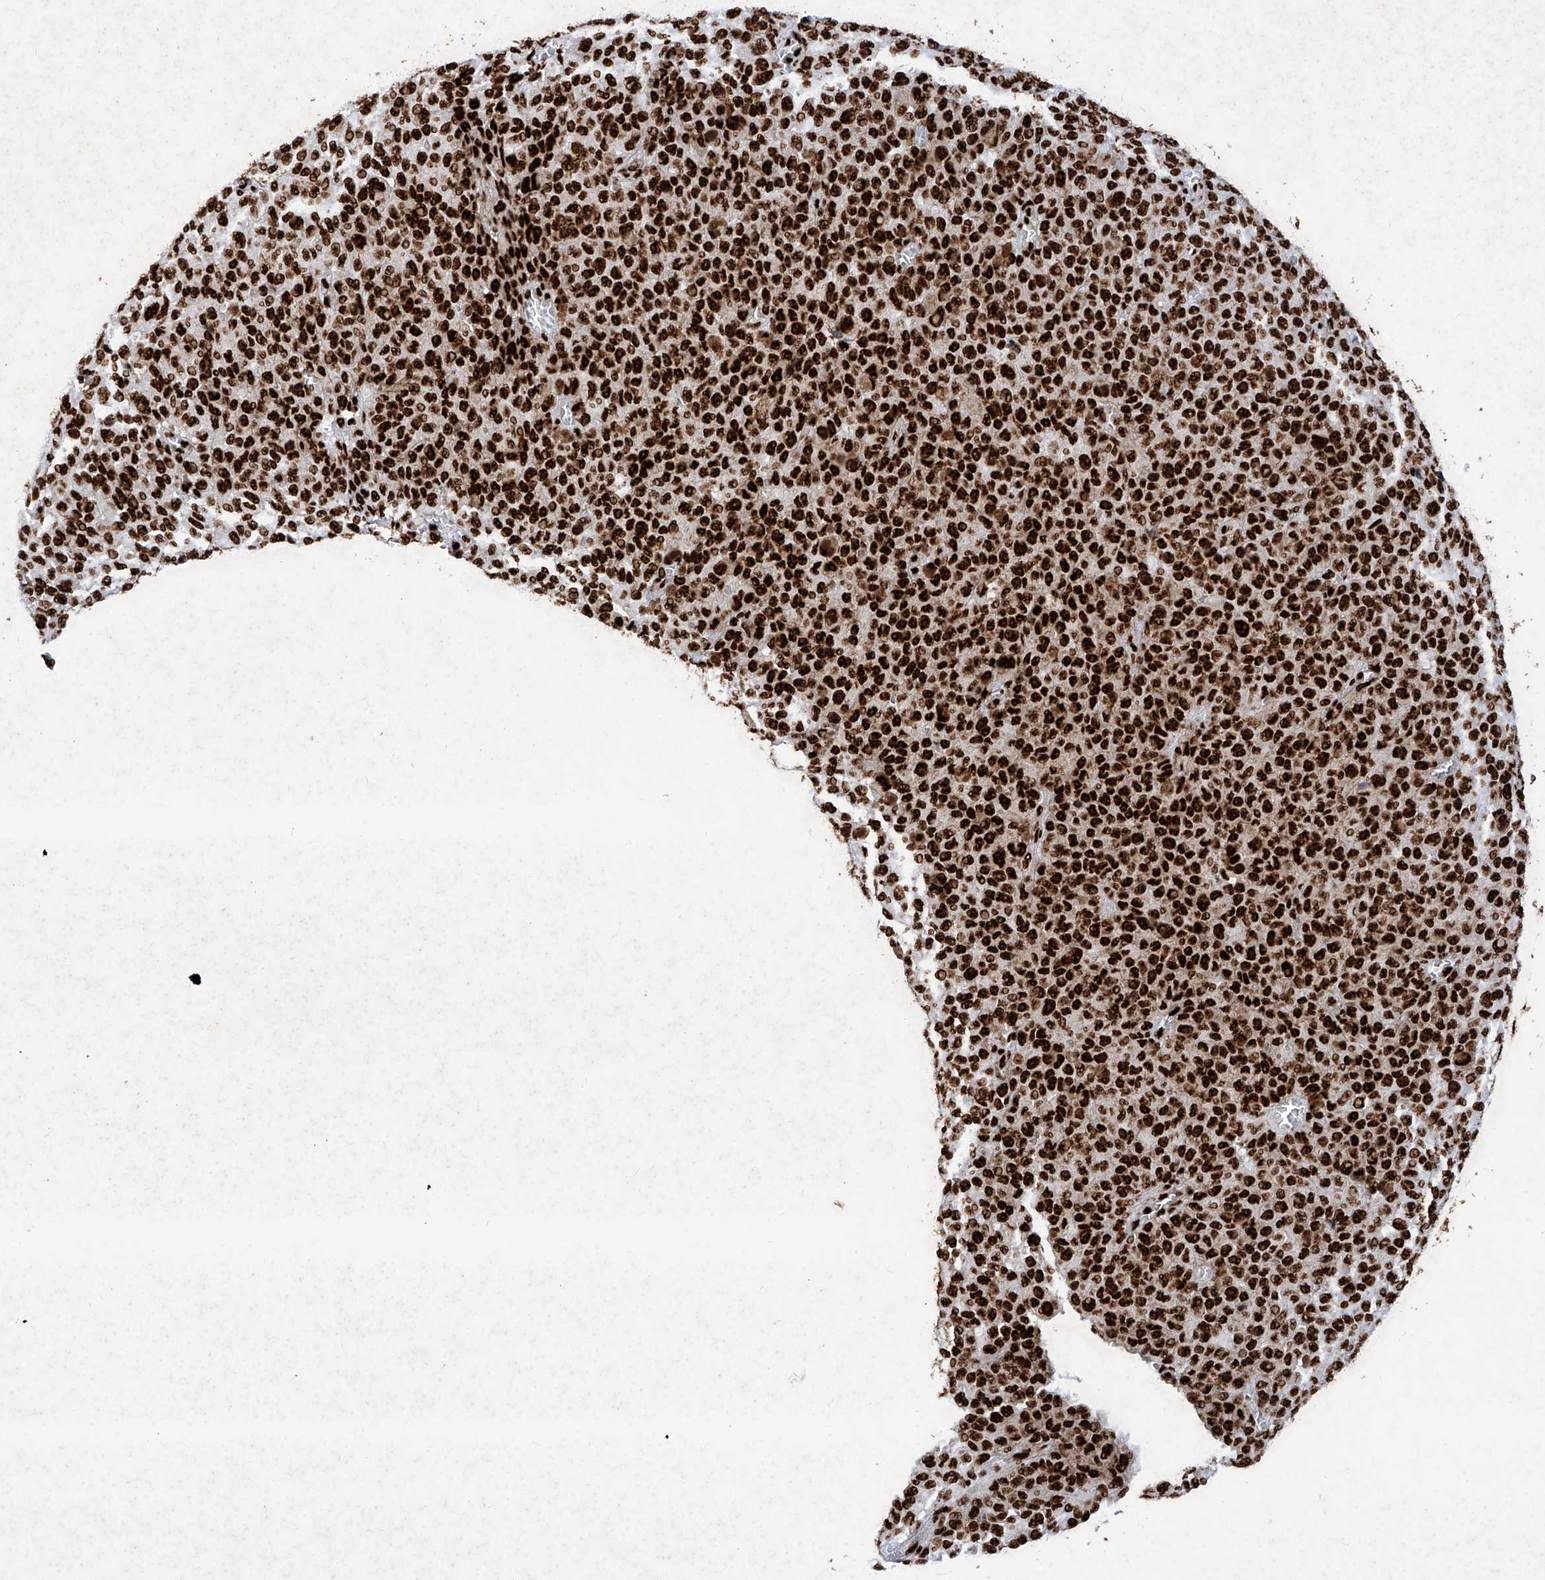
{"staining": {"intensity": "strong", "quantity": ">75%", "location": "nuclear"}, "tissue": "melanoma", "cell_type": "Tumor cells", "image_type": "cancer", "snomed": [{"axis": "morphology", "description": "Malignant melanoma, NOS"}, {"axis": "topography", "description": "Skin"}], "caption": "Tumor cells reveal high levels of strong nuclear positivity in approximately >75% of cells in melanoma.", "gene": "SRSF6", "patient": {"sex": "female", "age": 82}}